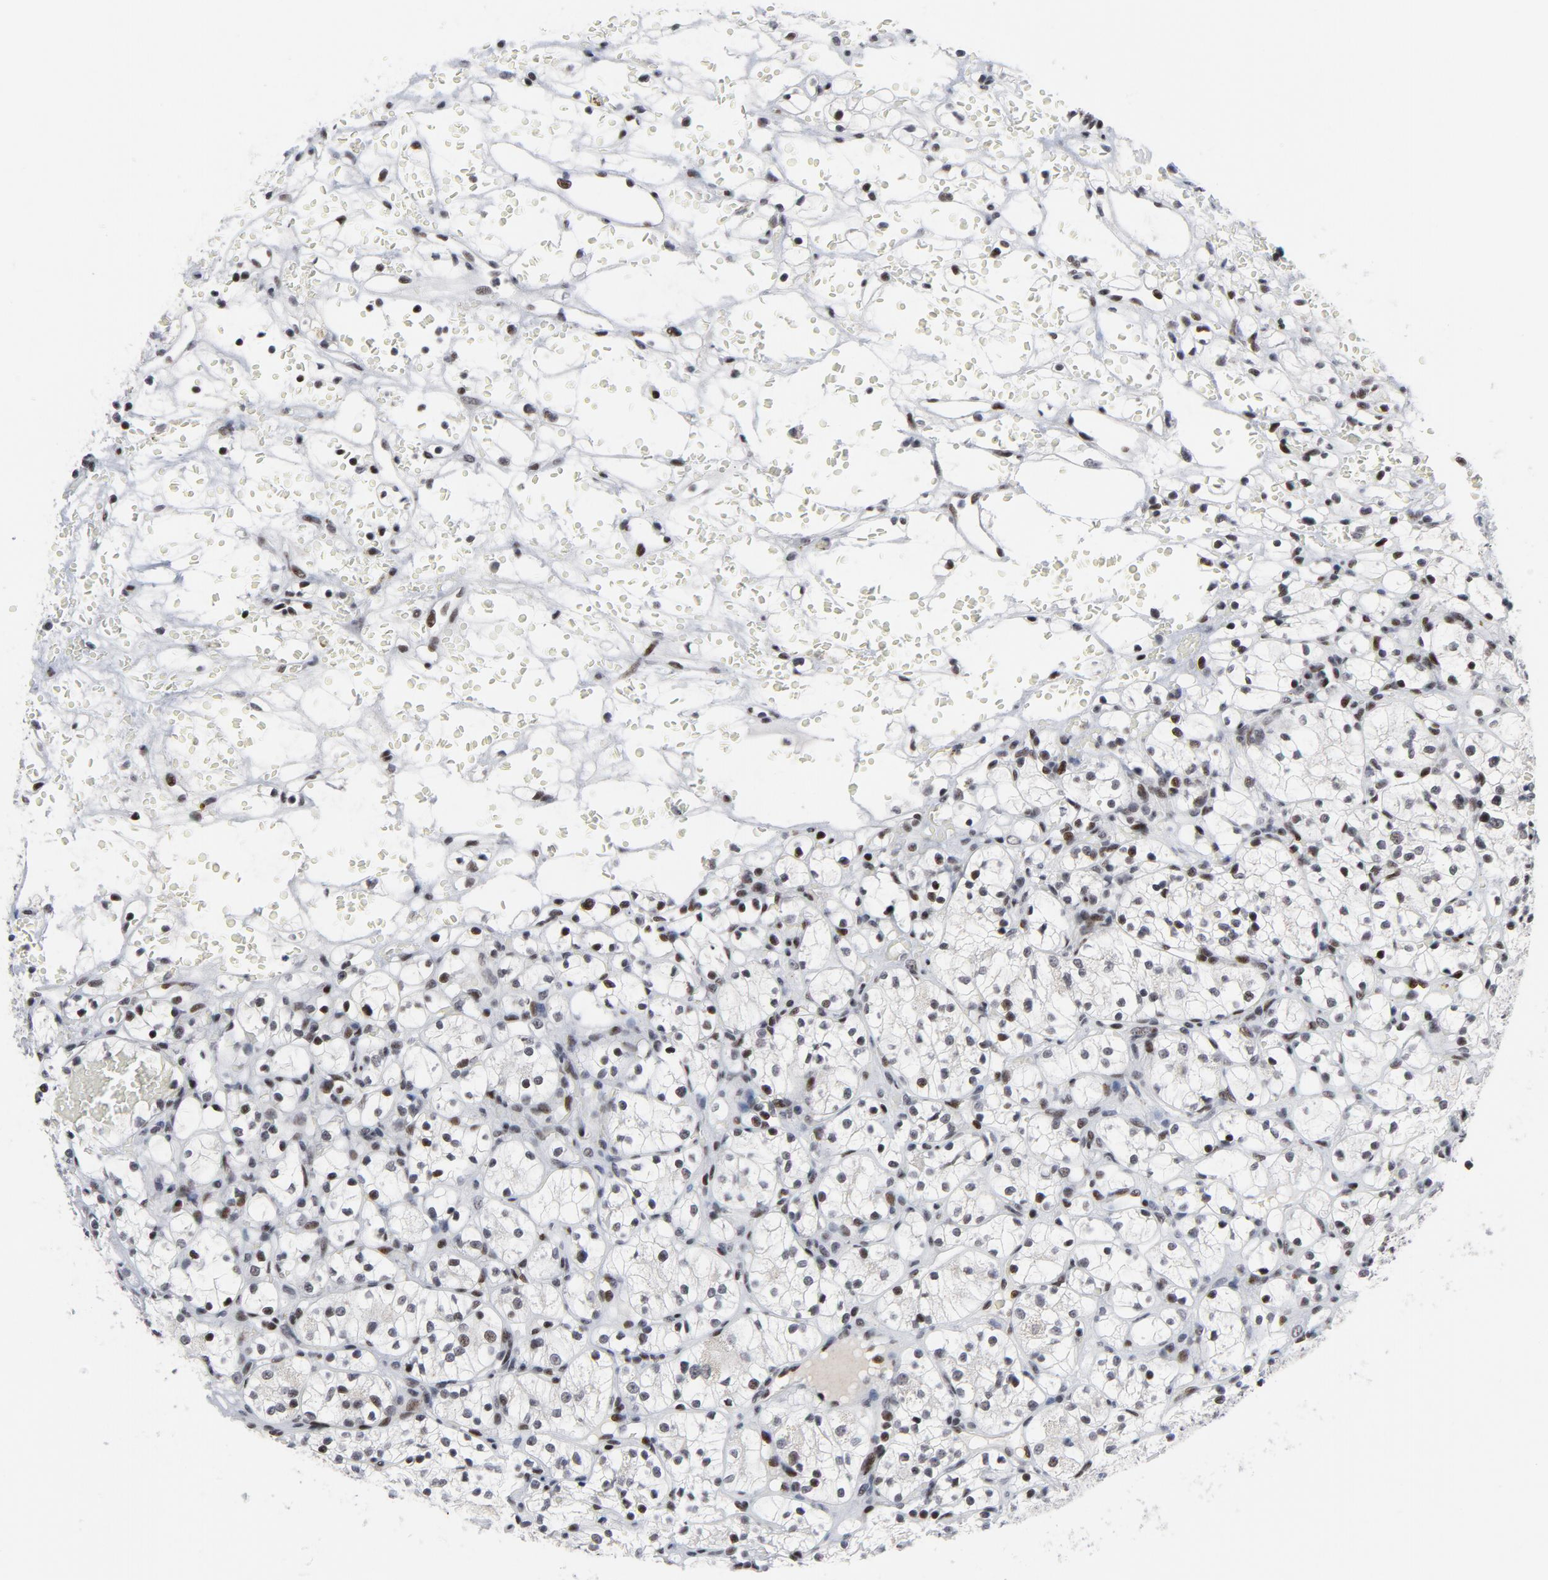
{"staining": {"intensity": "weak", "quantity": "<25%", "location": "nuclear"}, "tissue": "renal cancer", "cell_type": "Tumor cells", "image_type": "cancer", "snomed": [{"axis": "morphology", "description": "Adenocarcinoma, NOS"}, {"axis": "topography", "description": "Kidney"}], "caption": "Immunohistochemical staining of renal cancer reveals no significant expression in tumor cells. (Stains: DAB (3,3'-diaminobenzidine) immunohistochemistry with hematoxylin counter stain, Microscopy: brightfield microscopy at high magnification).", "gene": "GABPA", "patient": {"sex": "female", "age": 60}}